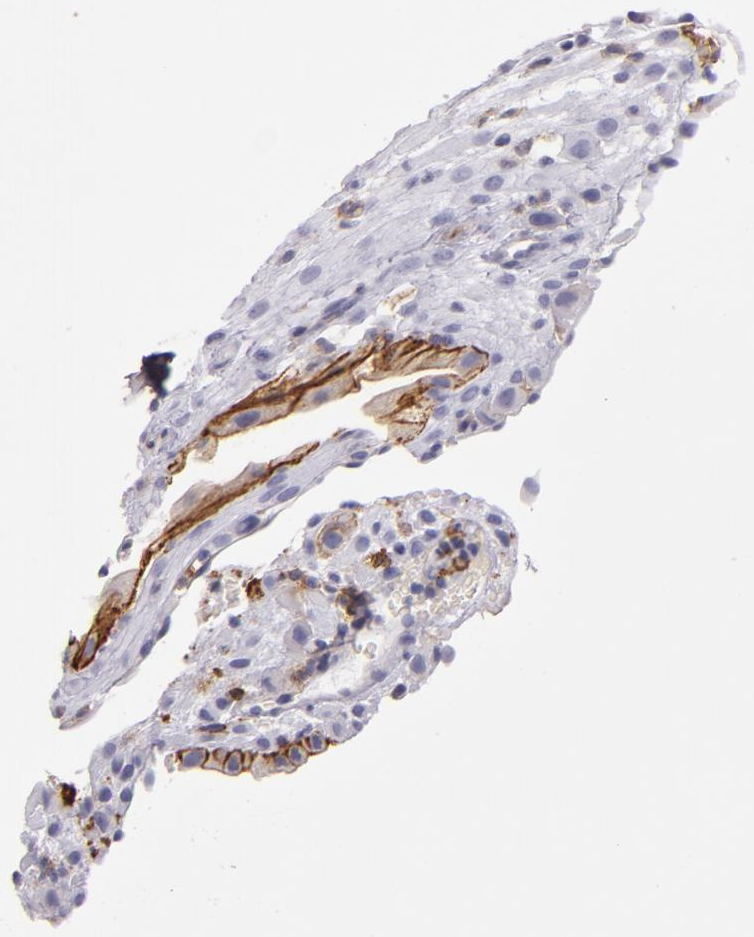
{"staining": {"intensity": "negative", "quantity": "none", "location": "none"}, "tissue": "placenta", "cell_type": "Trophoblastic cells", "image_type": "normal", "snomed": [{"axis": "morphology", "description": "Normal tissue, NOS"}, {"axis": "topography", "description": "Placenta"}], "caption": "The photomicrograph demonstrates no staining of trophoblastic cells in normal placenta. (IHC, brightfield microscopy, high magnification).", "gene": "CD9", "patient": {"sex": "female", "age": 19}}